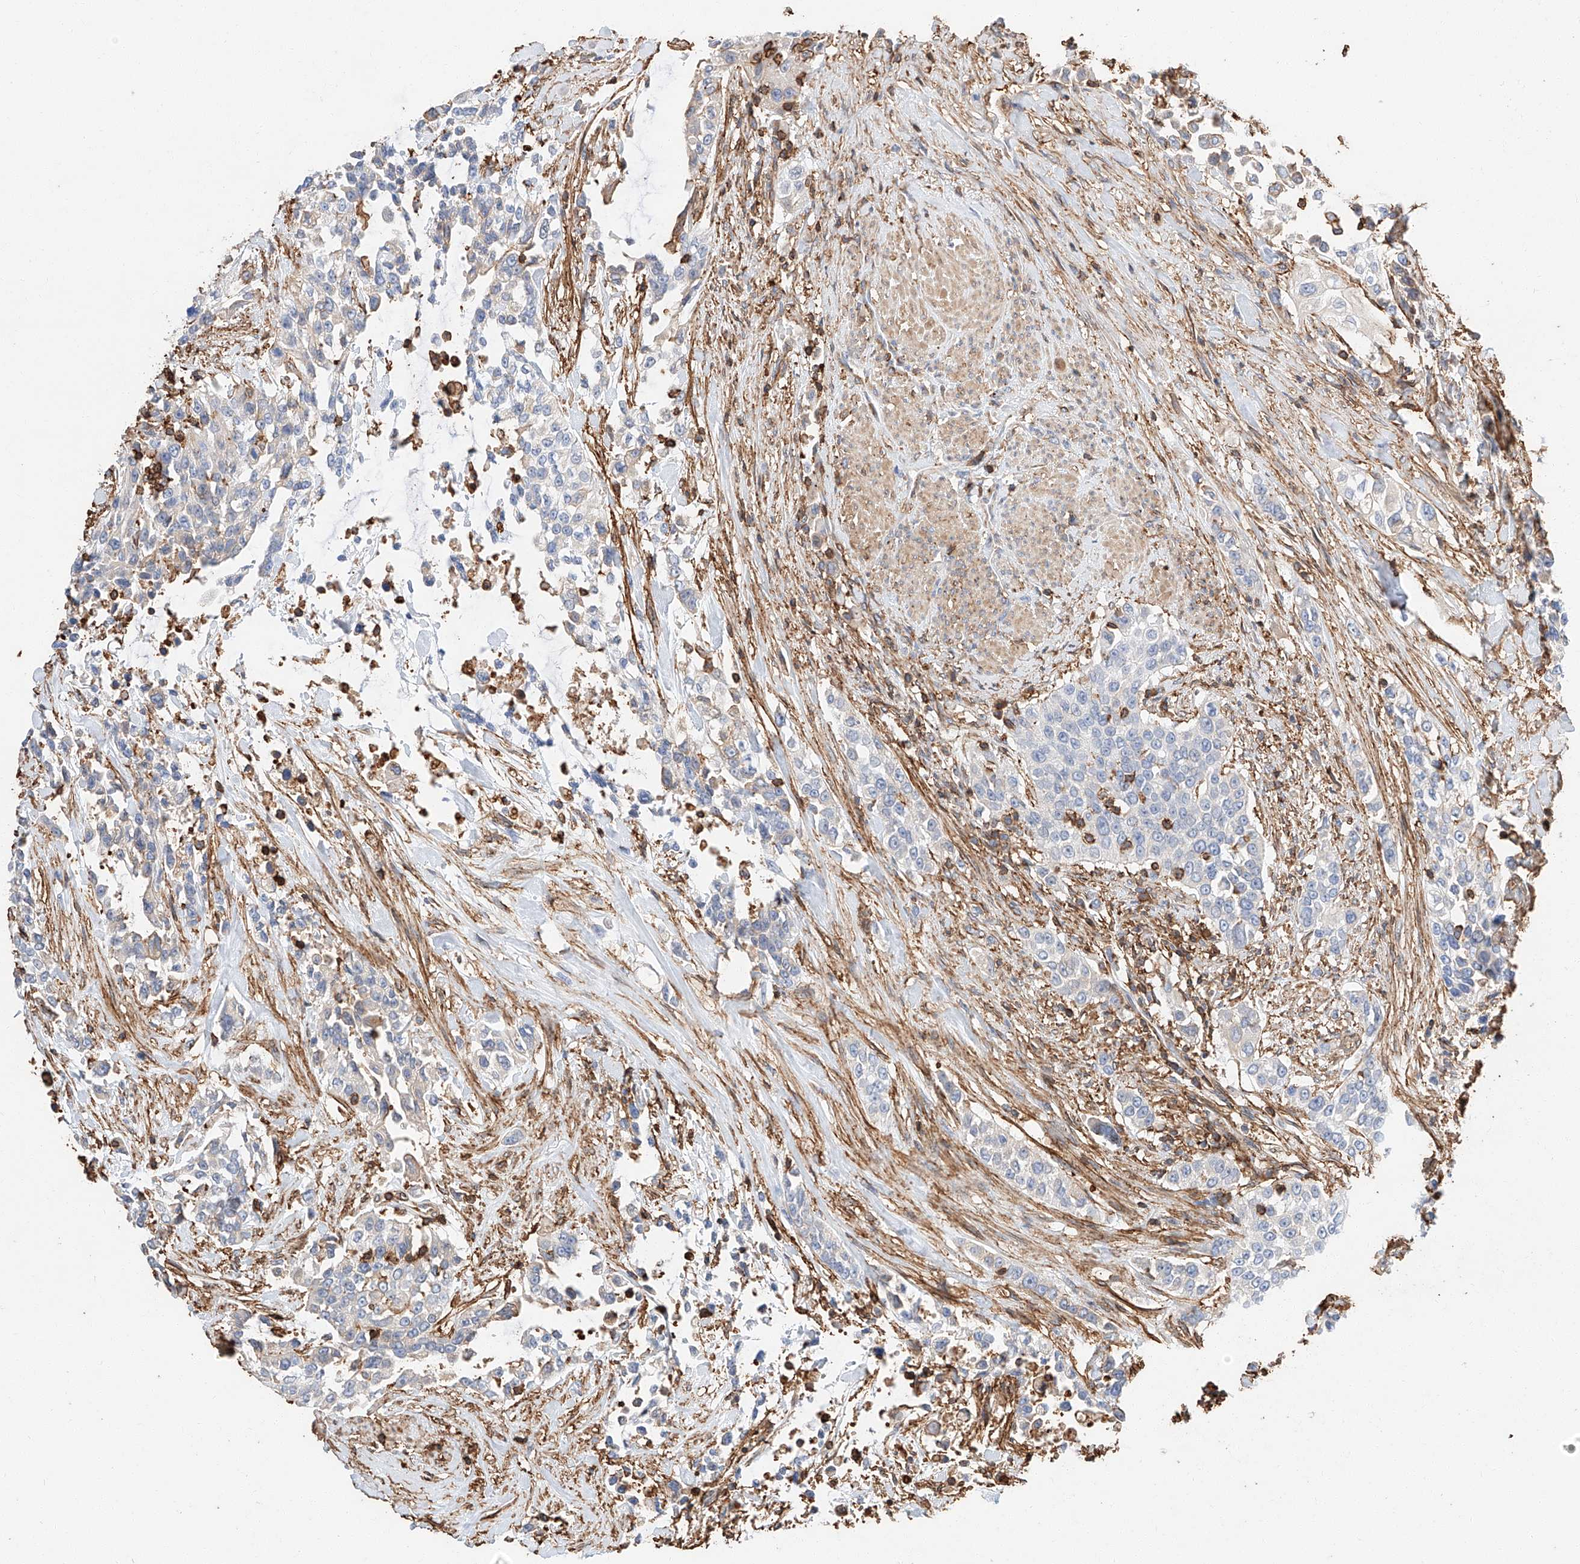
{"staining": {"intensity": "negative", "quantity": "none", "location": "none"}, "tissue": "urothelial cancer", "cell_type": "Tumor cells", "image_type": "cancer", "snomed": [{"axis": "morphology", "description": "Urothelial carcinoma, High grade"}, {"axis": "topography", "description": "Urinary bladder"}], "caption": "Tumor cells are negative for brown protein staining in urothelial carcinoma (high-grade).", "gene": "WFS1", "patient": {"sex": "female", "age": 80}}